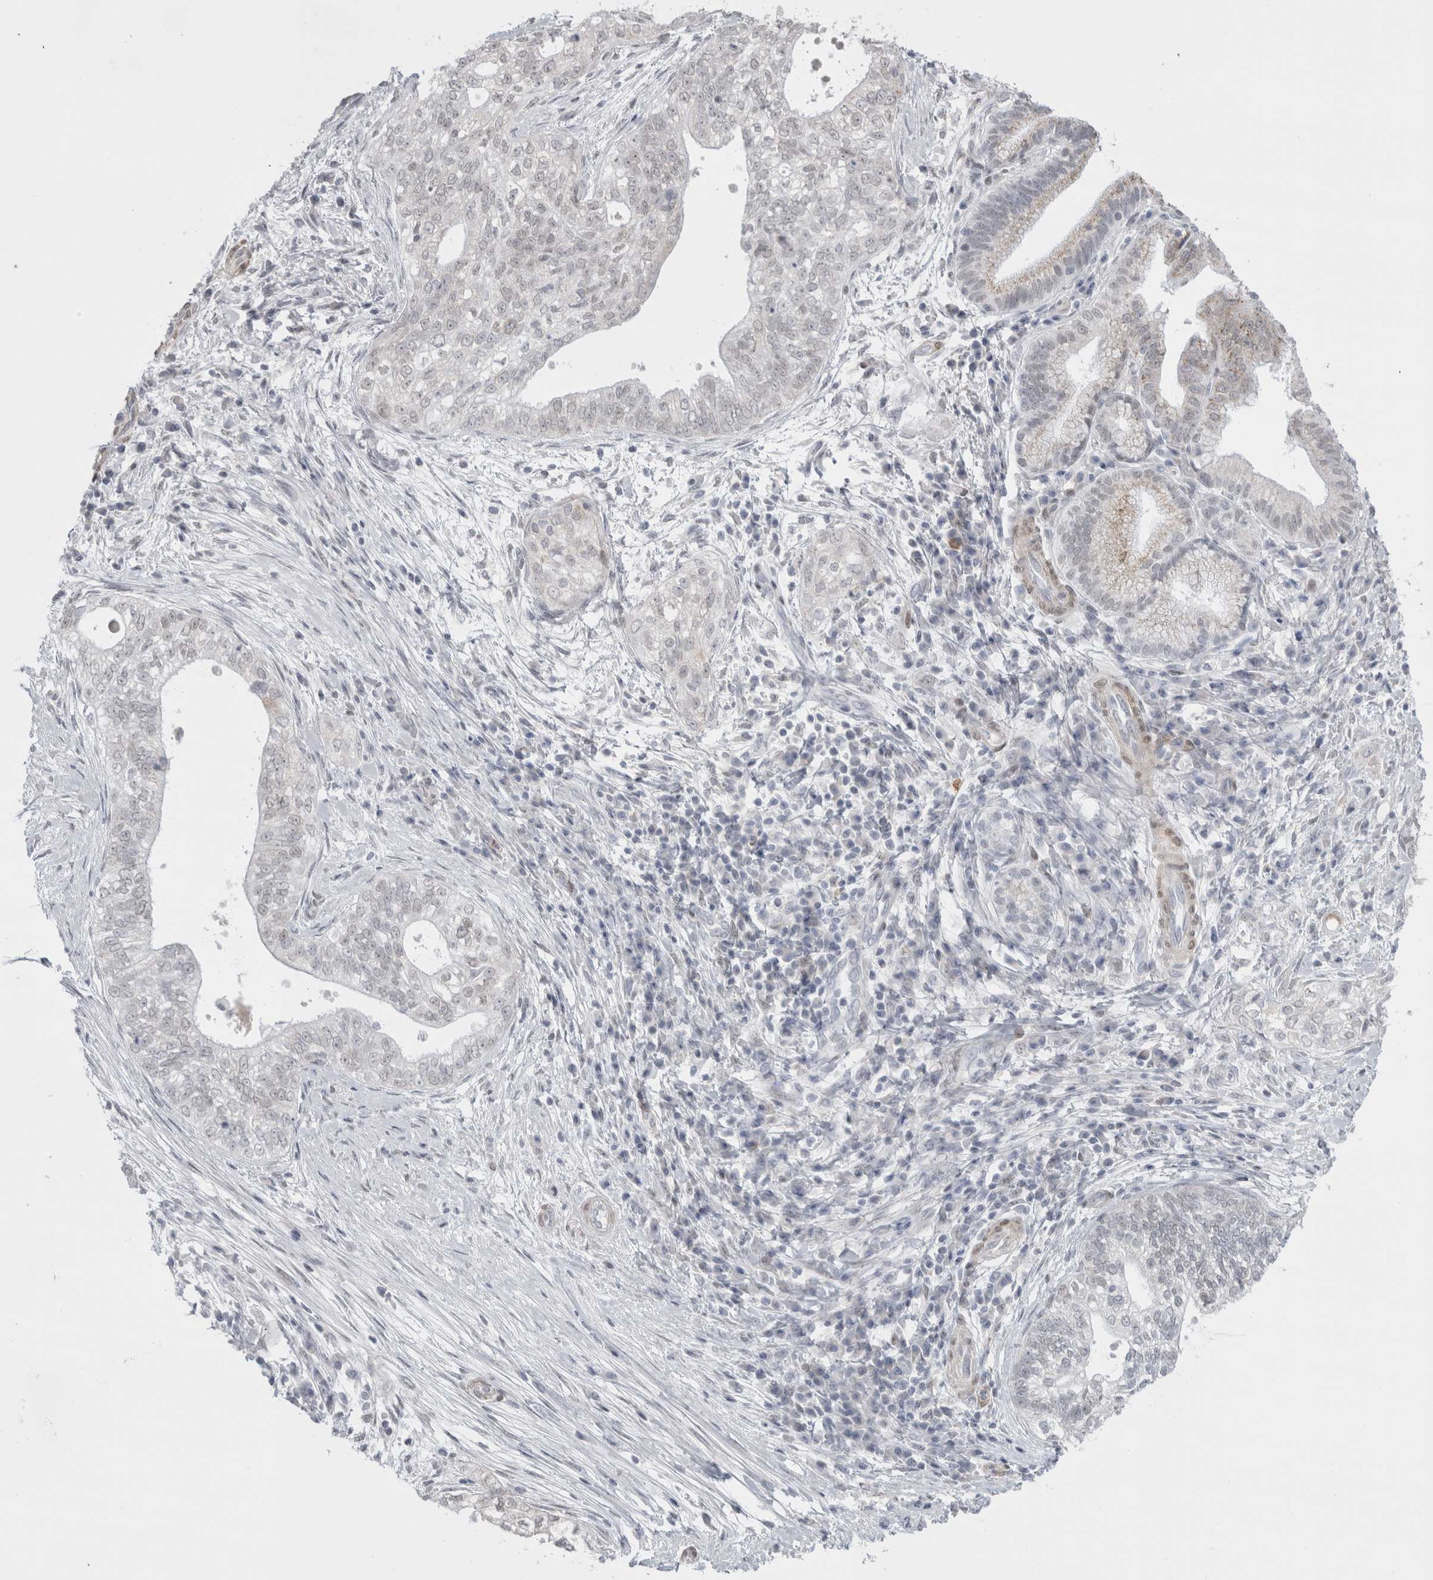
{"staining": {"intensity": "negative", "quantity": "none", "location": "none"}, "tissue": "pancreatic cancer", "cell_type": "Tumor cells", "image_type": "cancer", "snomed": [{"axis": "morphology", "description": "Adenocarcinoma, NOS"}, {"axis": "topography", "description": "Pancreas"}], "caption": "Protein analysis of pancreatic adenocarcinoma displays no significant expression in tumor cells.", "gene": "PLIN1", "patient": {"sex": "male", "age": 72}}